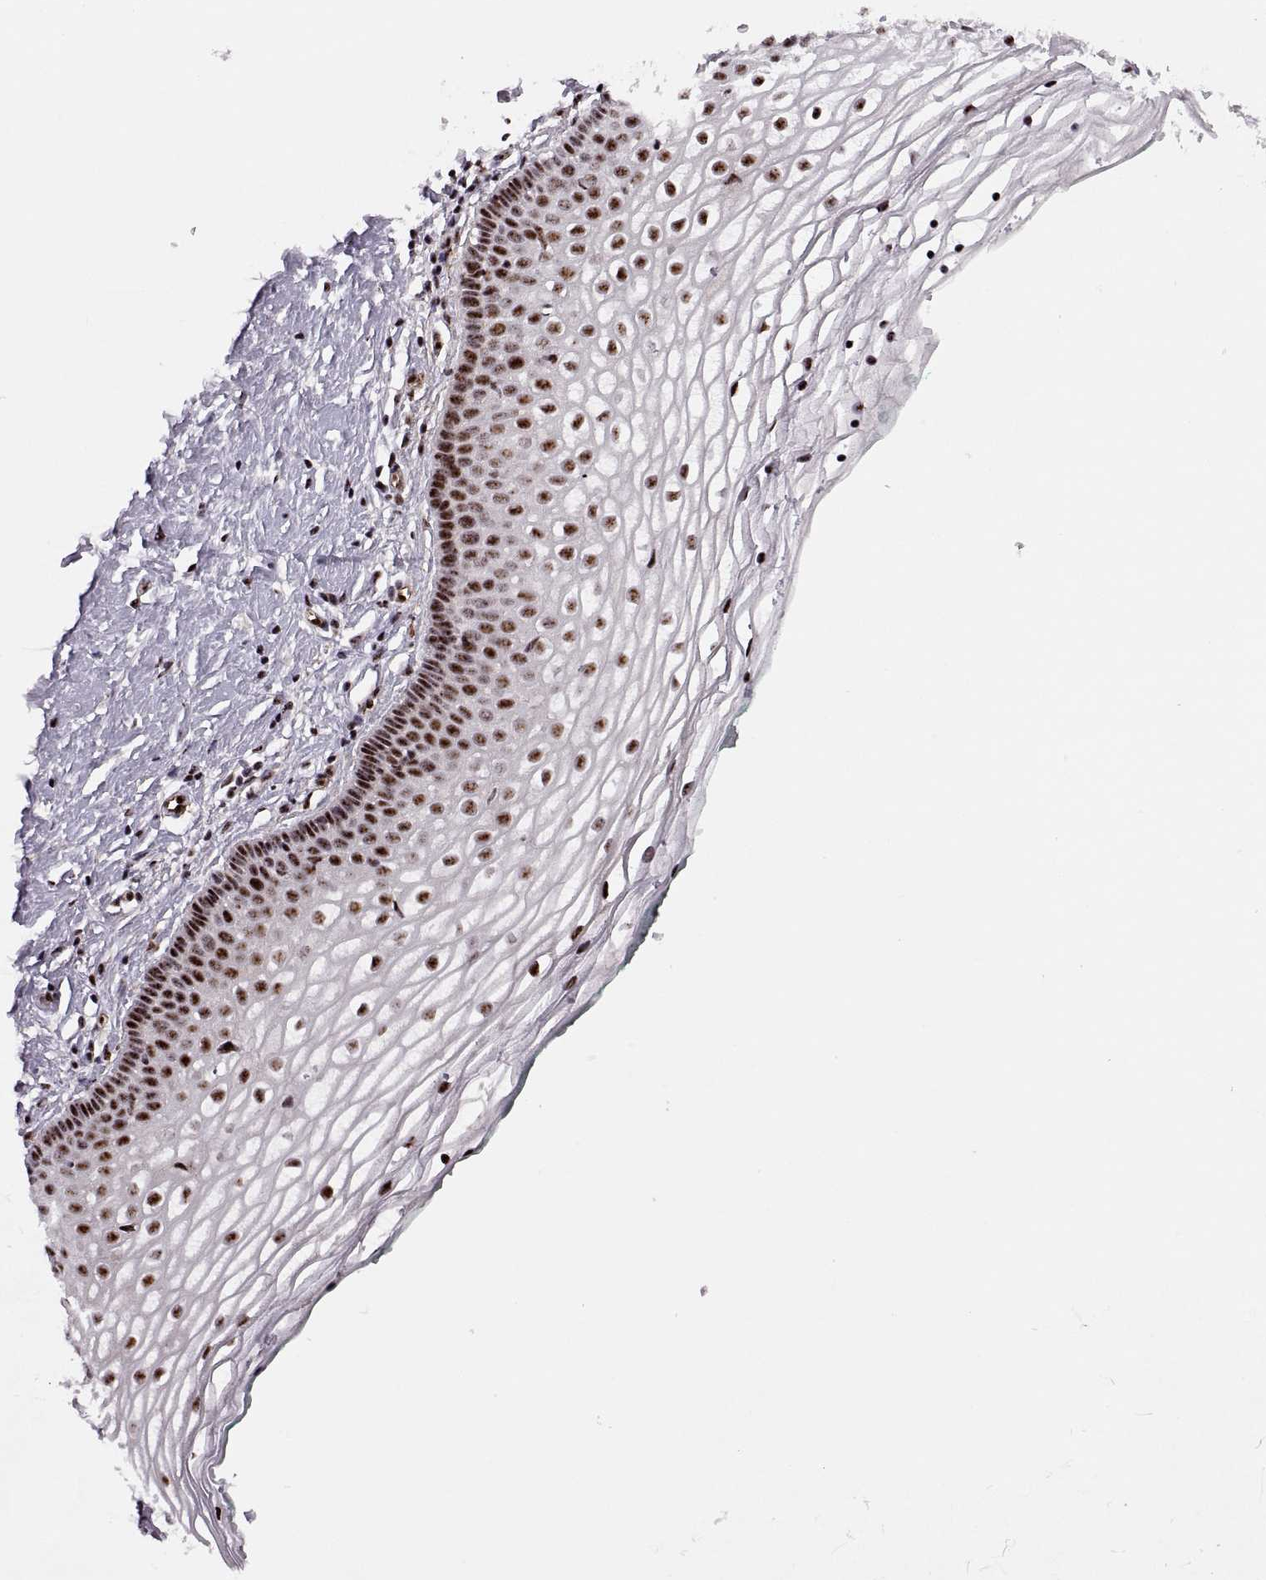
{"staining": {"intensity": "strong", "quantity": ">75%", "location": "nuclear"}, "tissue": "vagina", "cell_type": "Squamous epithelial cells", "image_type": "normal", "snomed": [{"axis": "morphology", "description": "Normal tissue, NOS"}, {"axis": "topography", "description": "Vagina"}], "caption": "Protein expression analysis of unremarkable human vagina reveals strong nuclear expression in about >75% of squamous epithelial cells. The protein of interest is shown in brown color, while the nuclei are stained blue.", "gene": "ZCCHC17", "patient": {"sex": "female", "age": 36}}